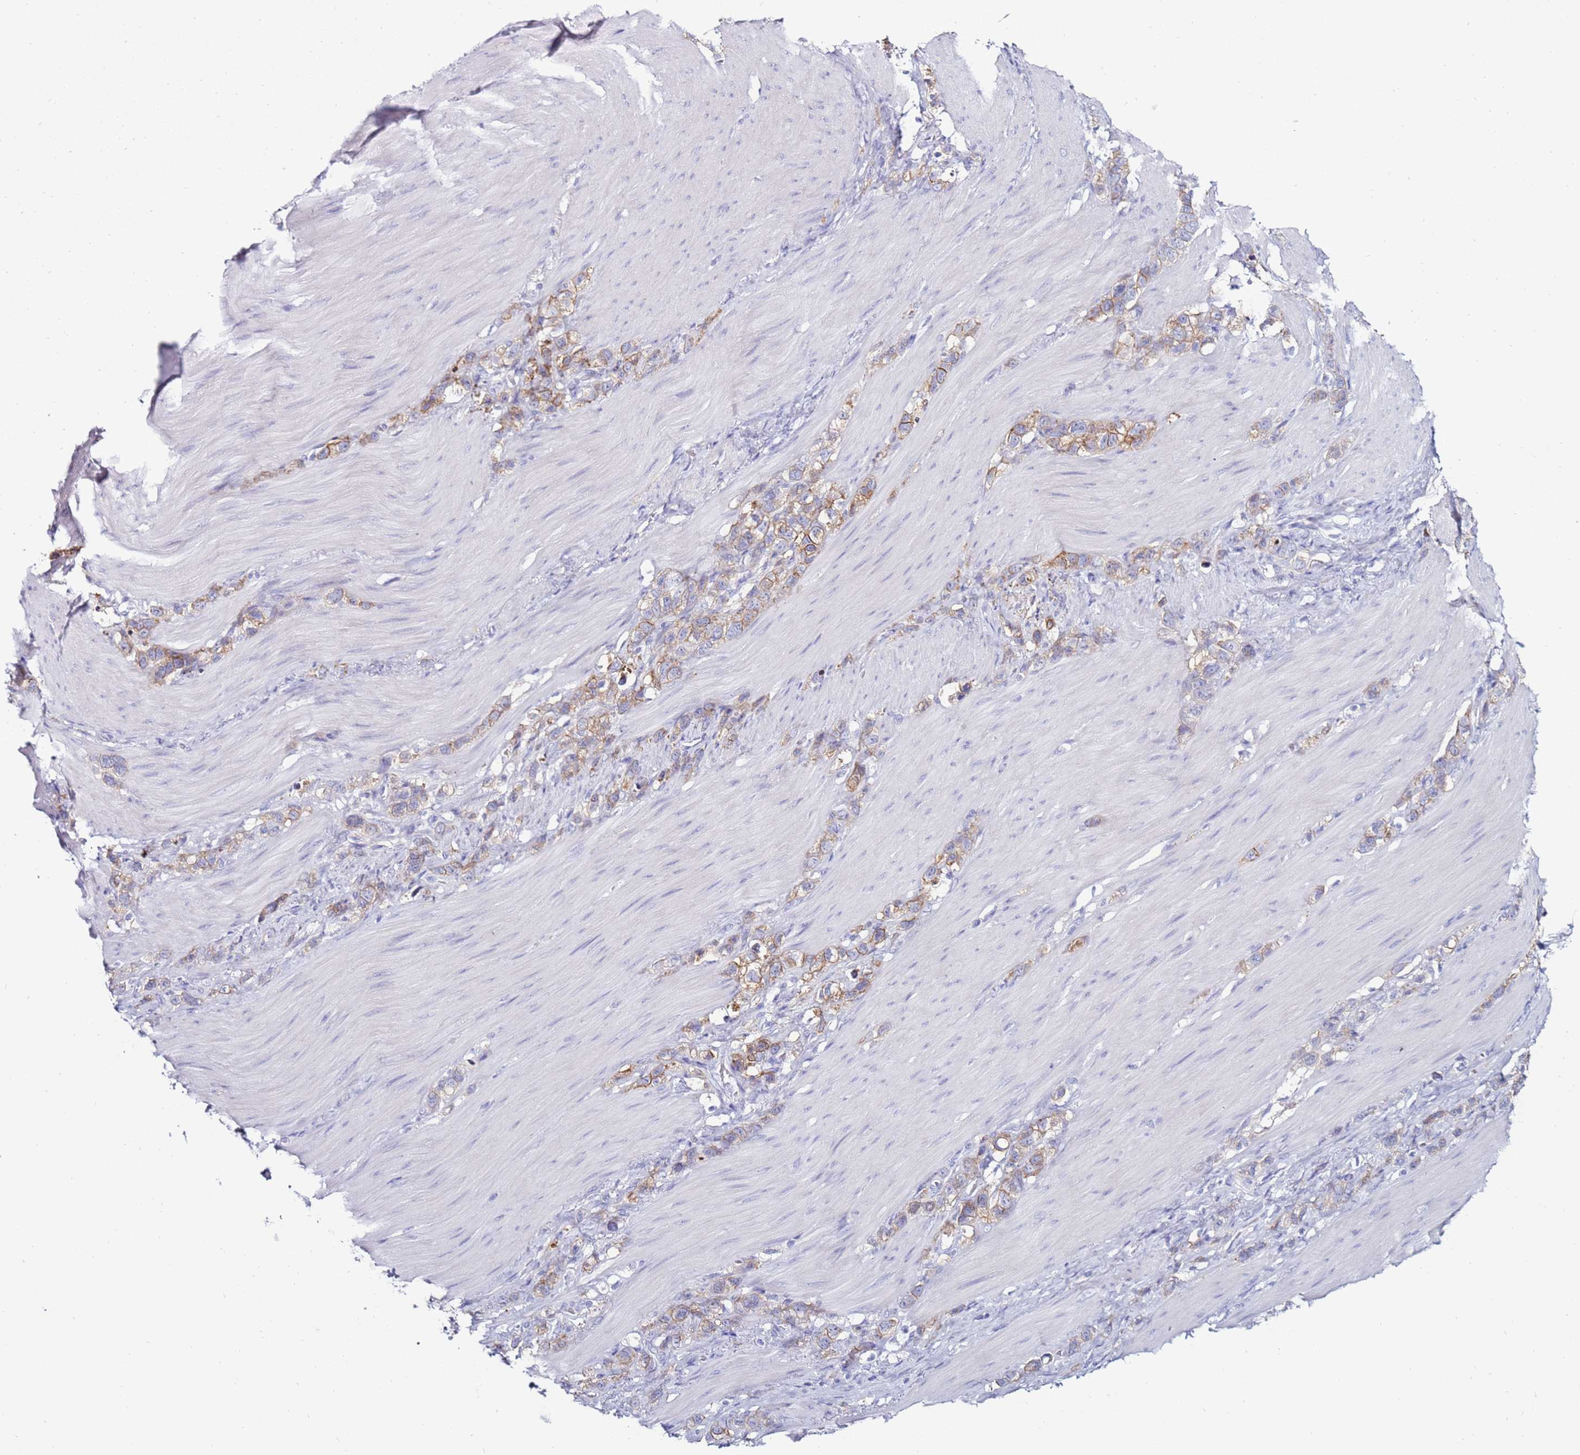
{"staining": {"intensity": "moderate", "quantity": ">75%", "location": "cytoplasmic/membranous"}, "tissue": "stomach cancer", "cell_type": "Tumor cells", "image_type": "cancer", "snomed": [{"axis": "morphology", "description": "Adenocarcinoma, NOS"}, {"axis": "topography", "description": "Stomach"}], "caption": "Human stomach adenocarcinoma stained with a protein marker demonstrates moderate staining in tumor cells.", "gene": "GPN3", "patient": {"sex": "female", "age": 65}}